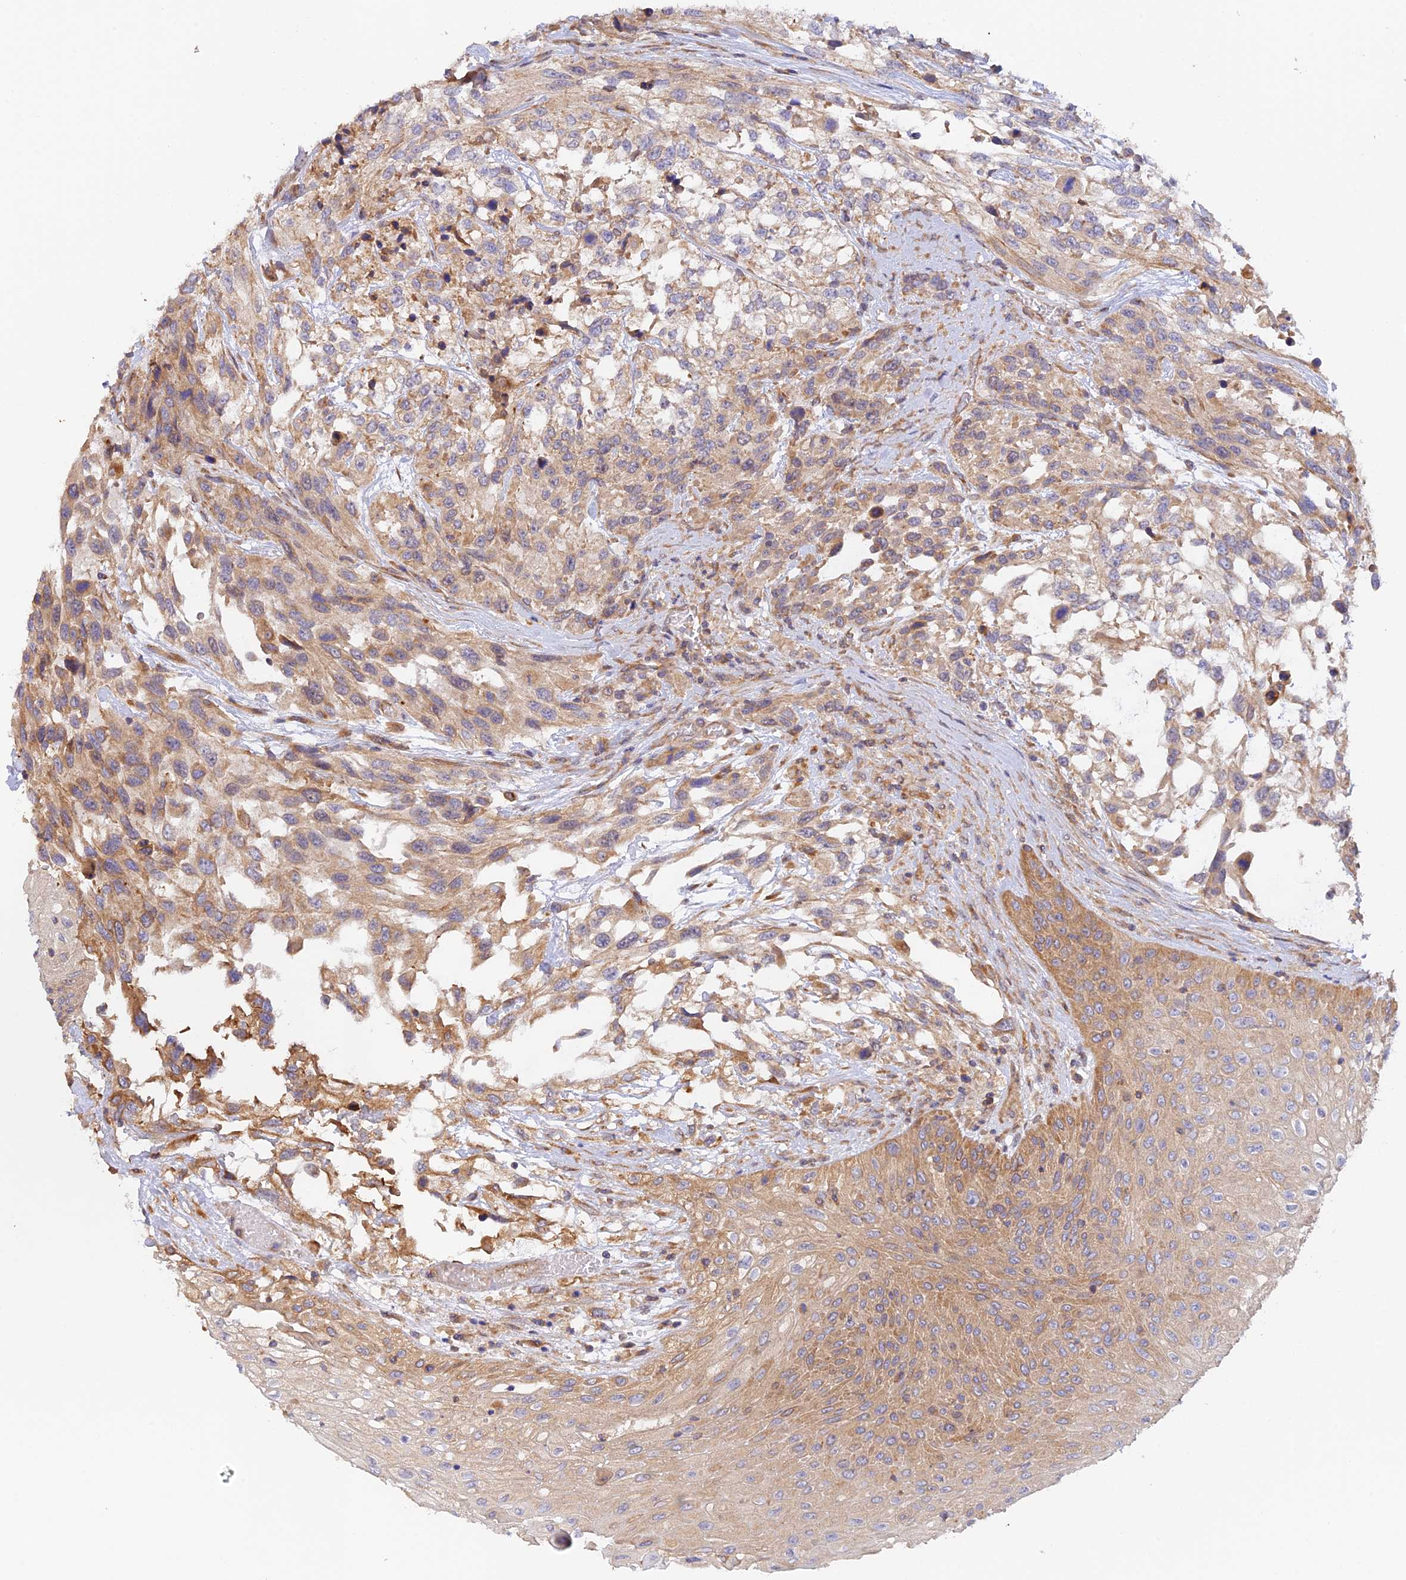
{"staining": {"intensity": "moderate", "quantity": "25%-75%", "location": "cytoplasmic/membranous"}, "tissue": "urothelial cancer", "cell_type": "Tumor cells", "image_type": "cancer", "snomed": [{"axis": "morphology", "description": "Urothelial carcinoma, High grade"}, {"axis": "topography", "description": "Urinary bladder"}], "caption": "Human urothelial cancer stained with a brown dye demonstrates moderate cytoplasmic/membranous positive staining in about 25%-75% of tumor cells.", "gene": "MYO9A", "patient": {"sex": "female", "age": 70}}